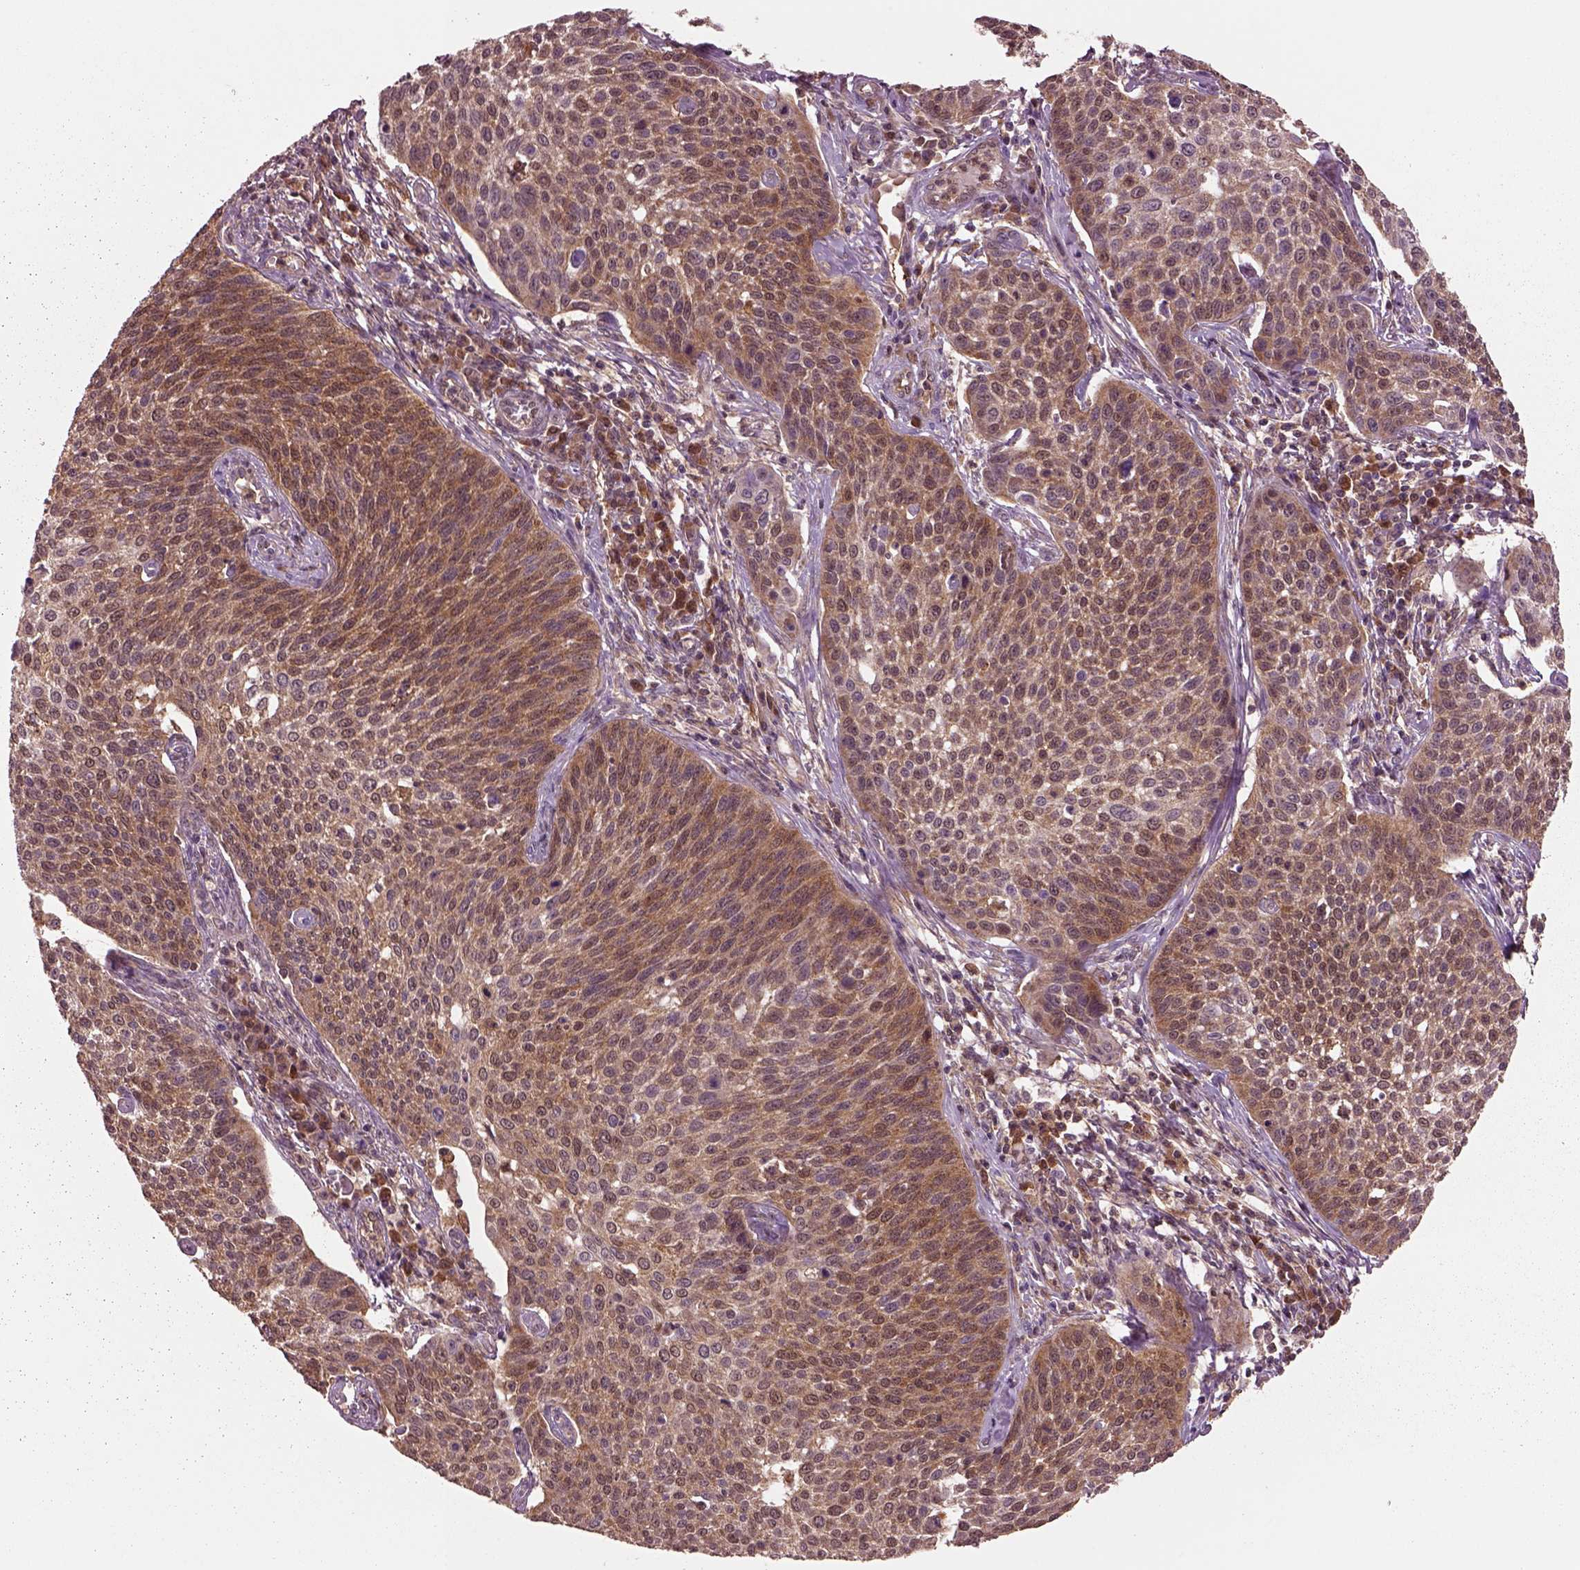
{"staining": {"intensity": "moderate", "quantity": ">75%", "location": "cytoplasmic/membranous"}, "tissue": "cervical cancer", "cell_type": "Tumor cells", "image_type": "cancer", "snomed": [{"axis": "morphology", "description": "Squamous cell carcinoma, NOS"}, {"axis": "topography", "description": "Cervix"}], "caption": "A medium amount of moderate cytoplasmic/membranous positivity is identified in about >75% of tumor cells in cervical squamous cell carcinoma tissue.", "gene": "MDP1", "patient": {"sex": "female", "age": 34}}